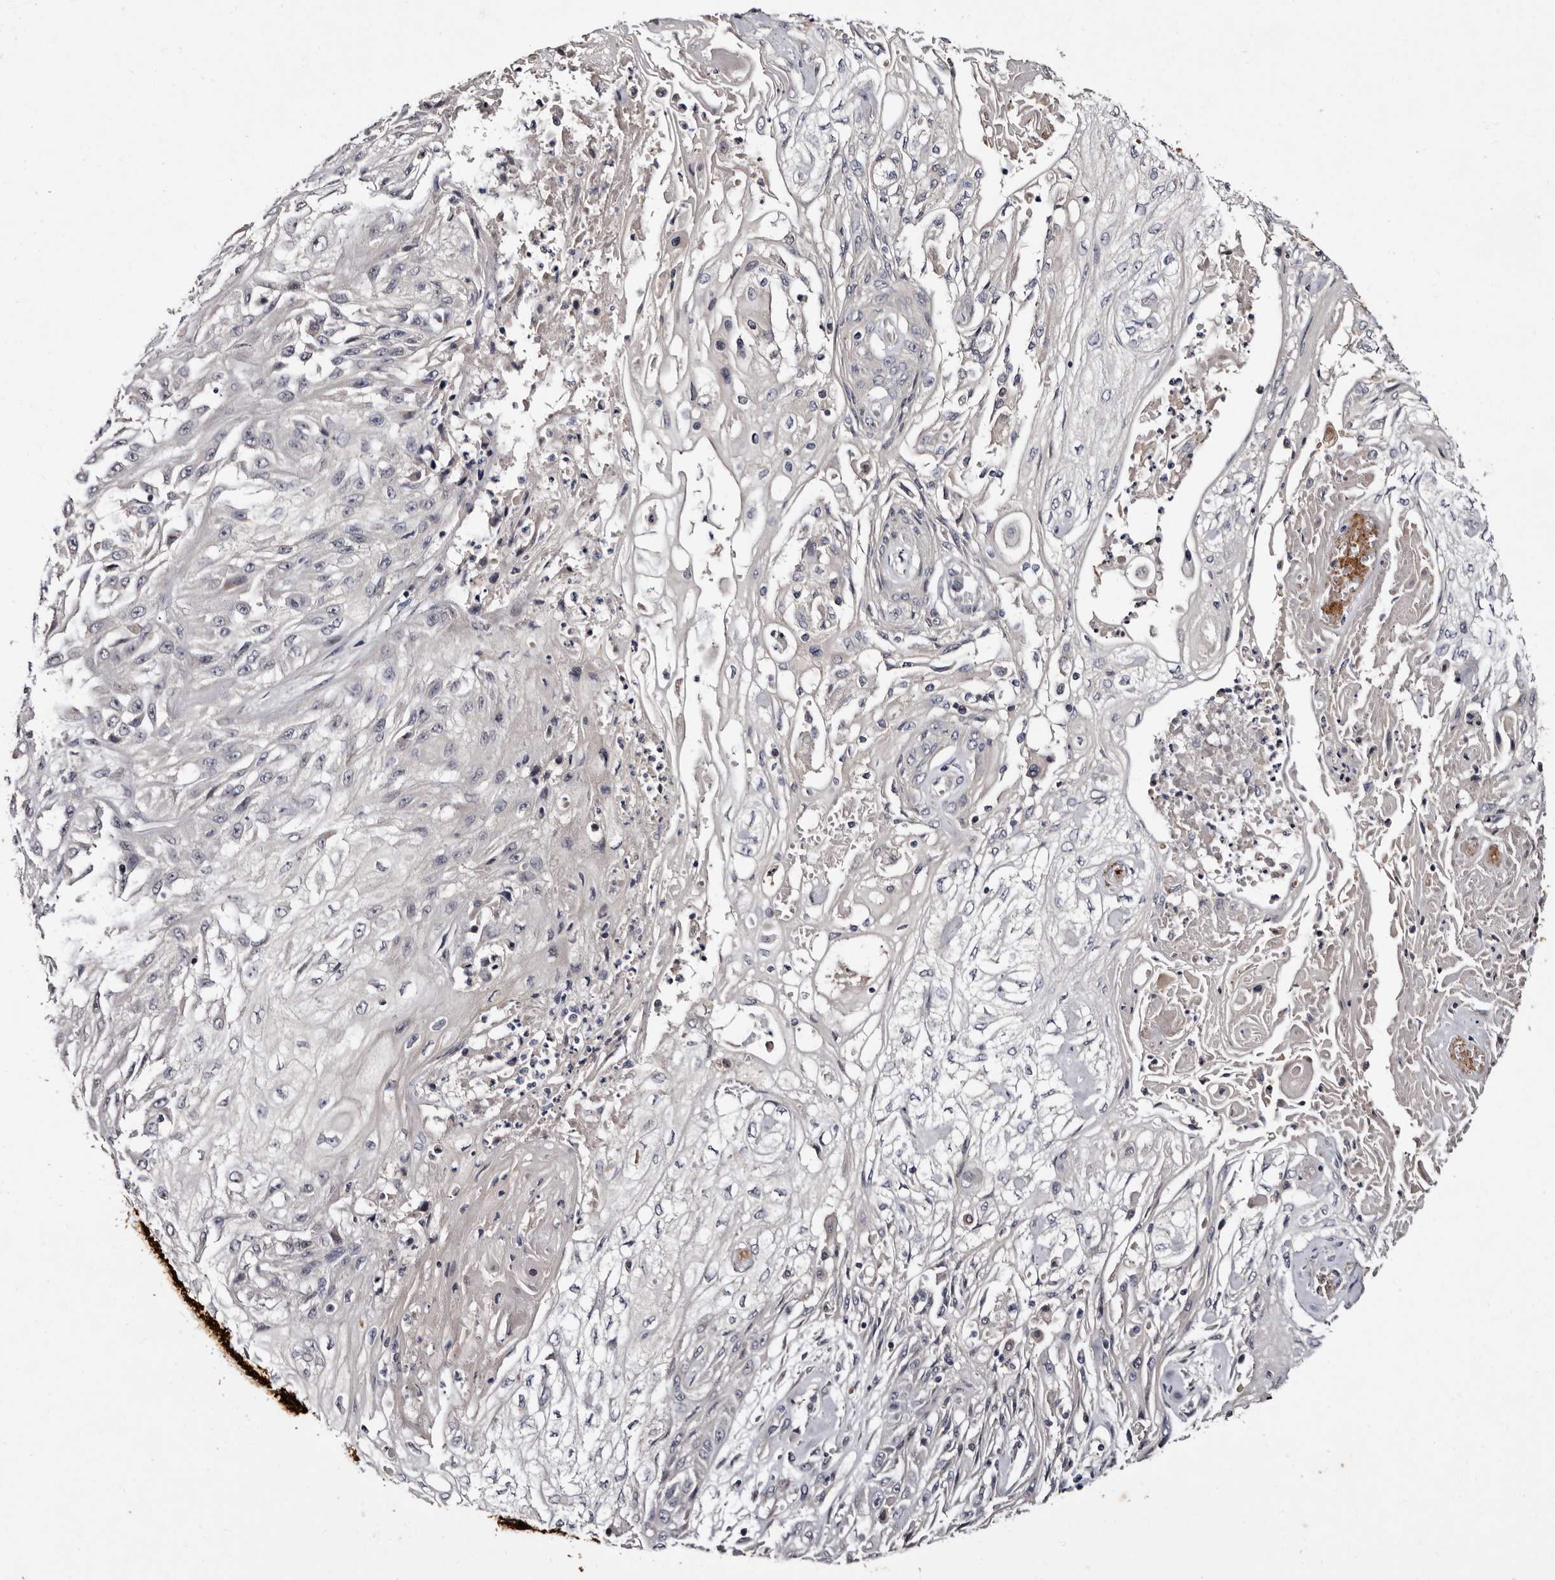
{"staining": {"intensity": "negative", "quantity": "none", "location": "none"}, "tissue": "skin cancer", "cell_type": "Tumor cells", "image_type": "cancer", "snomed": [{"axis": "morphology", "description": "Squamous cell carcinoma, NOS"}, {"axis": "morphology", "description": "Squamous cell carcinoma, metastatic, NOS"}, {"axis": "topography", "description": "Skin"}, {"axis": "topography", "description": "Lymph node"}], "caption": "DAB (3,3'-diaminobenzidine) immunohistochemical staining of human skin cancer reveals no significant staining in tumor cells. (Brightfield microscopy of DAB immunohistochemistry (IHC) at high magnification).", "gene": "LANCL2", "patient": {"sex": "male", "age": 75}}